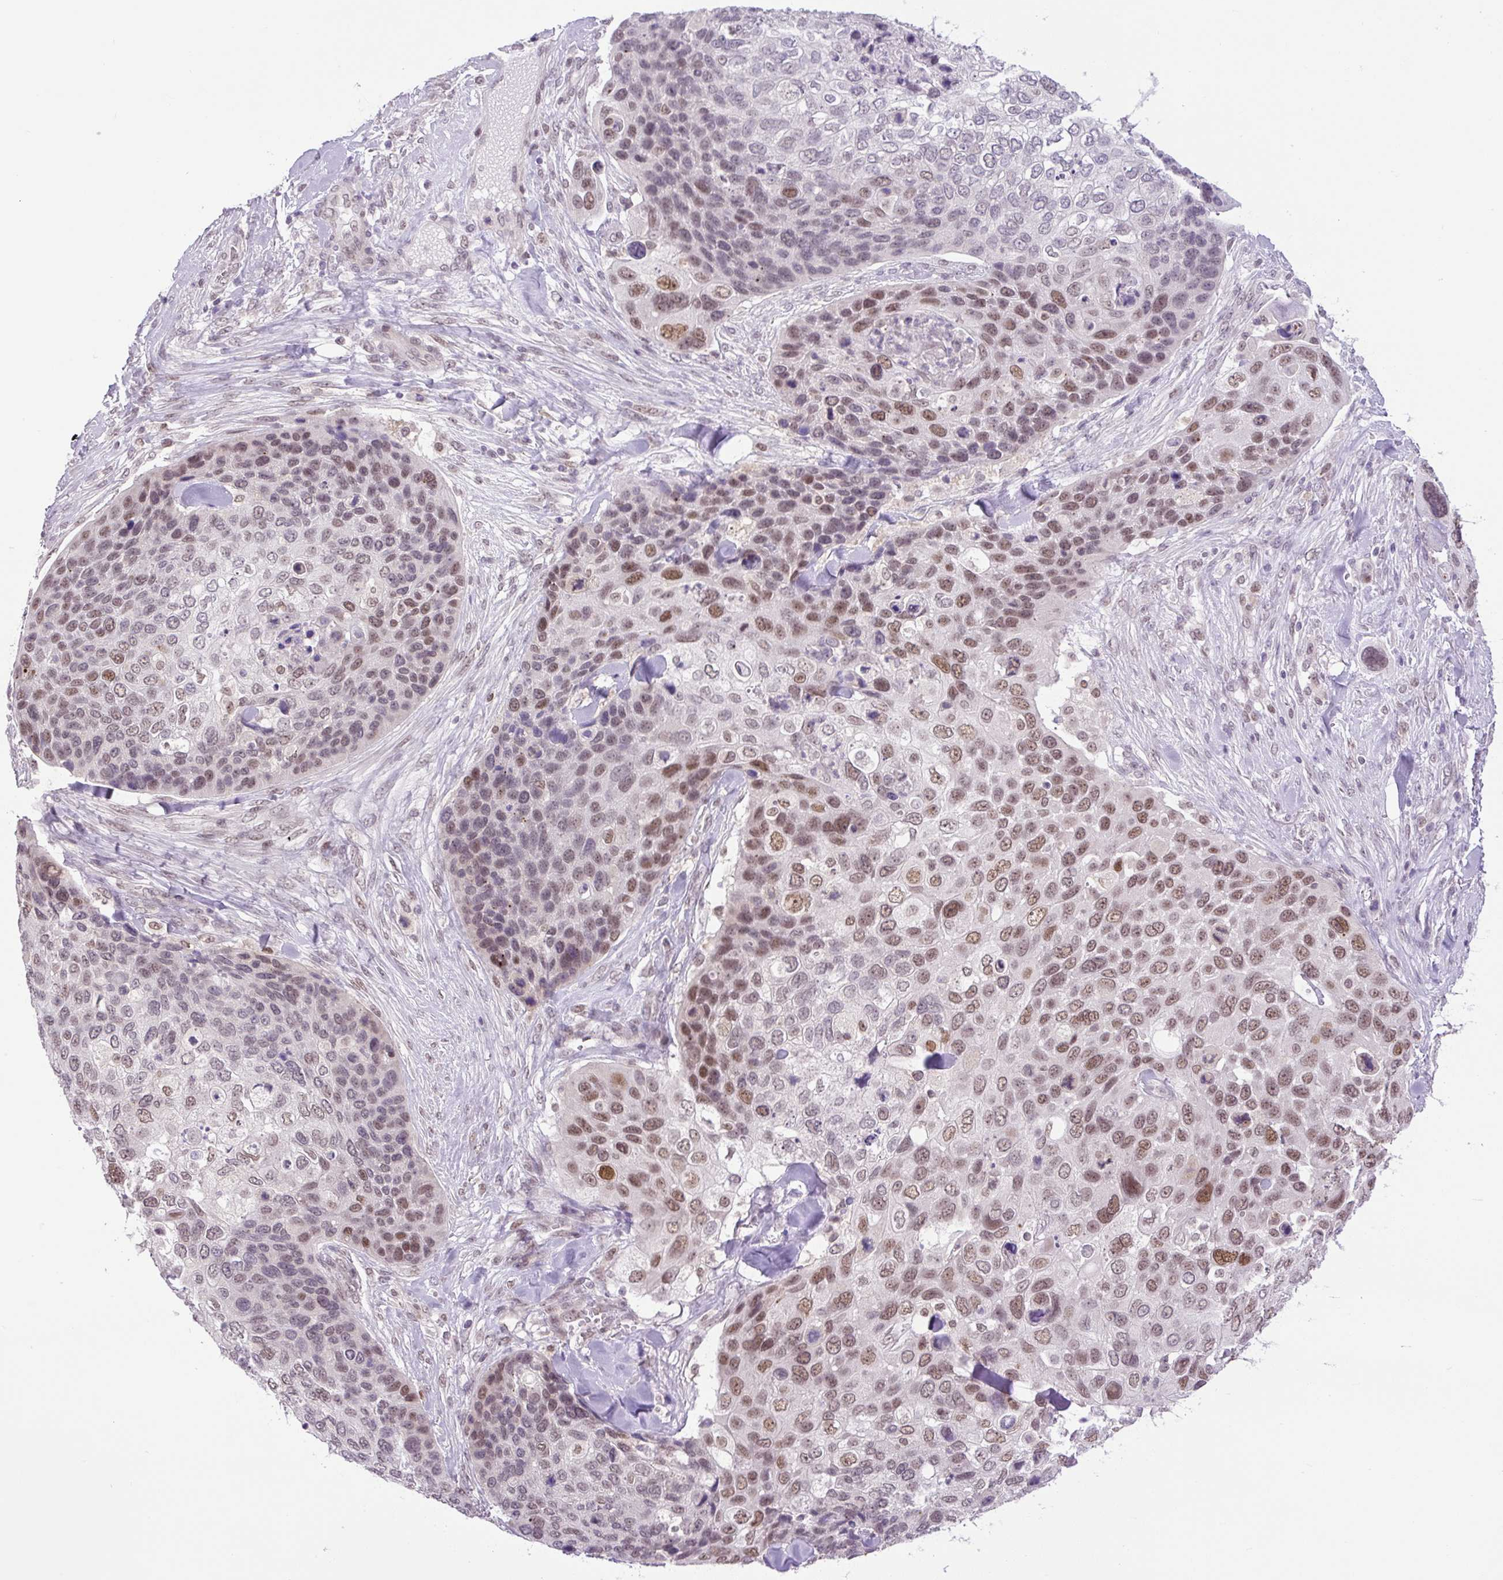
{"staining": {"intensity": "moderate", "quantity": "25%-75%", "location": "nuclear"}, "tissue": "skin cancer", "cell_type": "Tumor cells", "image_type": "cancer", "snomed": [{"axis": "morphology", "description": "Basal cell carcinoma"}, {"axis": "topography", "description": "Skin"}], "caption": "Skin cancer (basal cell carcinoma) tissue displays moderate nuclear positivity in approximately 25%-75% of tumor cells", "gene": "KPNA1", "patient": {"sex": "female", "age": 74}}